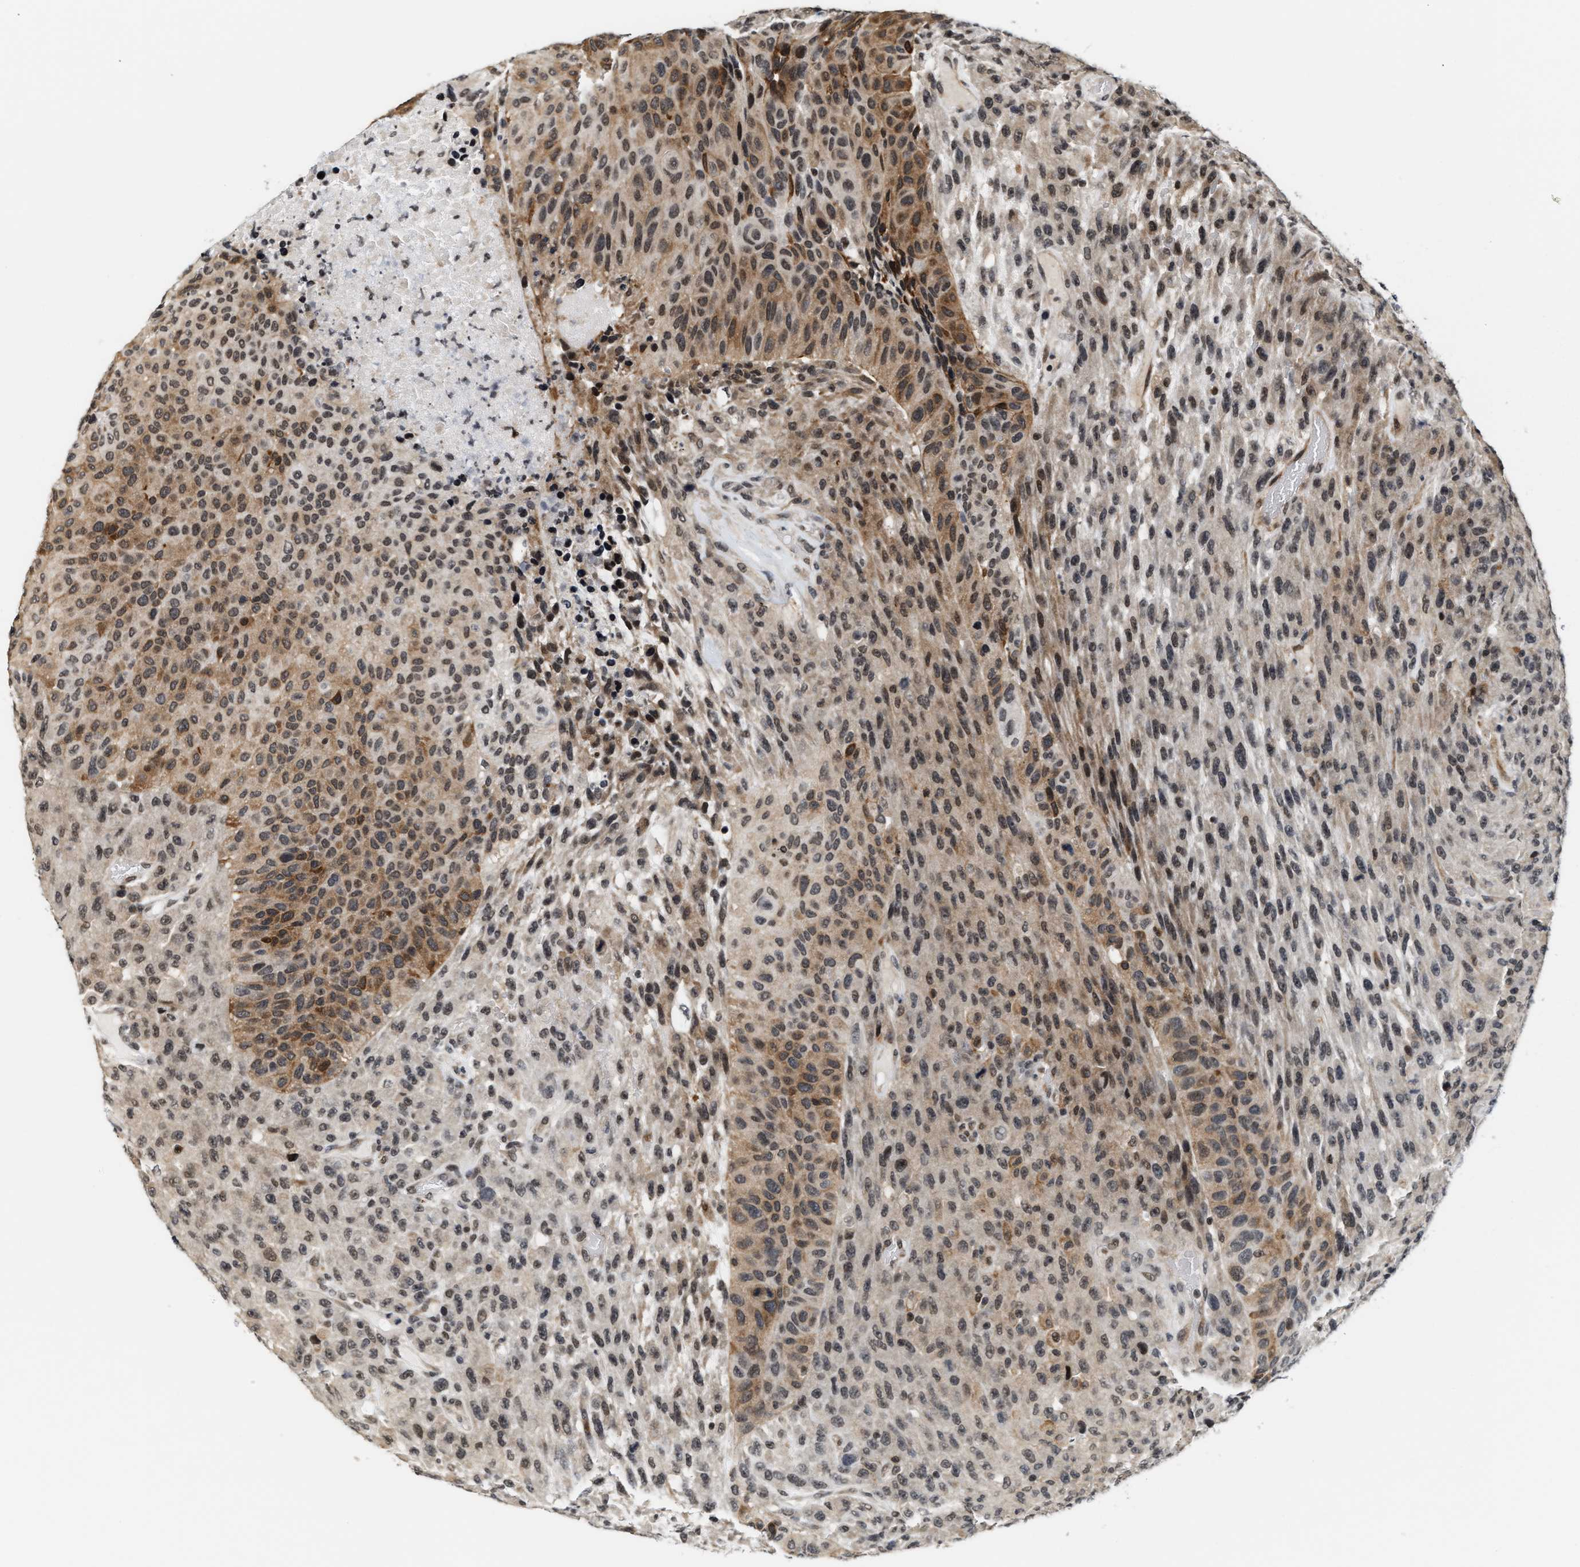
{"staining": {"intensity": "moderate", "quantity": ">75%", "location": "cytoplasmic/membranous,nuclear"}, "tissue": "urothelial cancer", "cell_type": "Tumor cells", "image_type": "cancer", "snomed": [{"axis": "morphology", "description": "Urothelial carcinoma, High grade"}, {"axis": "topography", "description": "Urinary bladder"}], "caption": "Urothelial cancer stained with a brown dye shows moderate cytoplasmic/membranous and nuclear positive staining in about >75% of tumor cells.", "gene": "ANKRD6", "patient": {"sex": "male", "age": 66}}